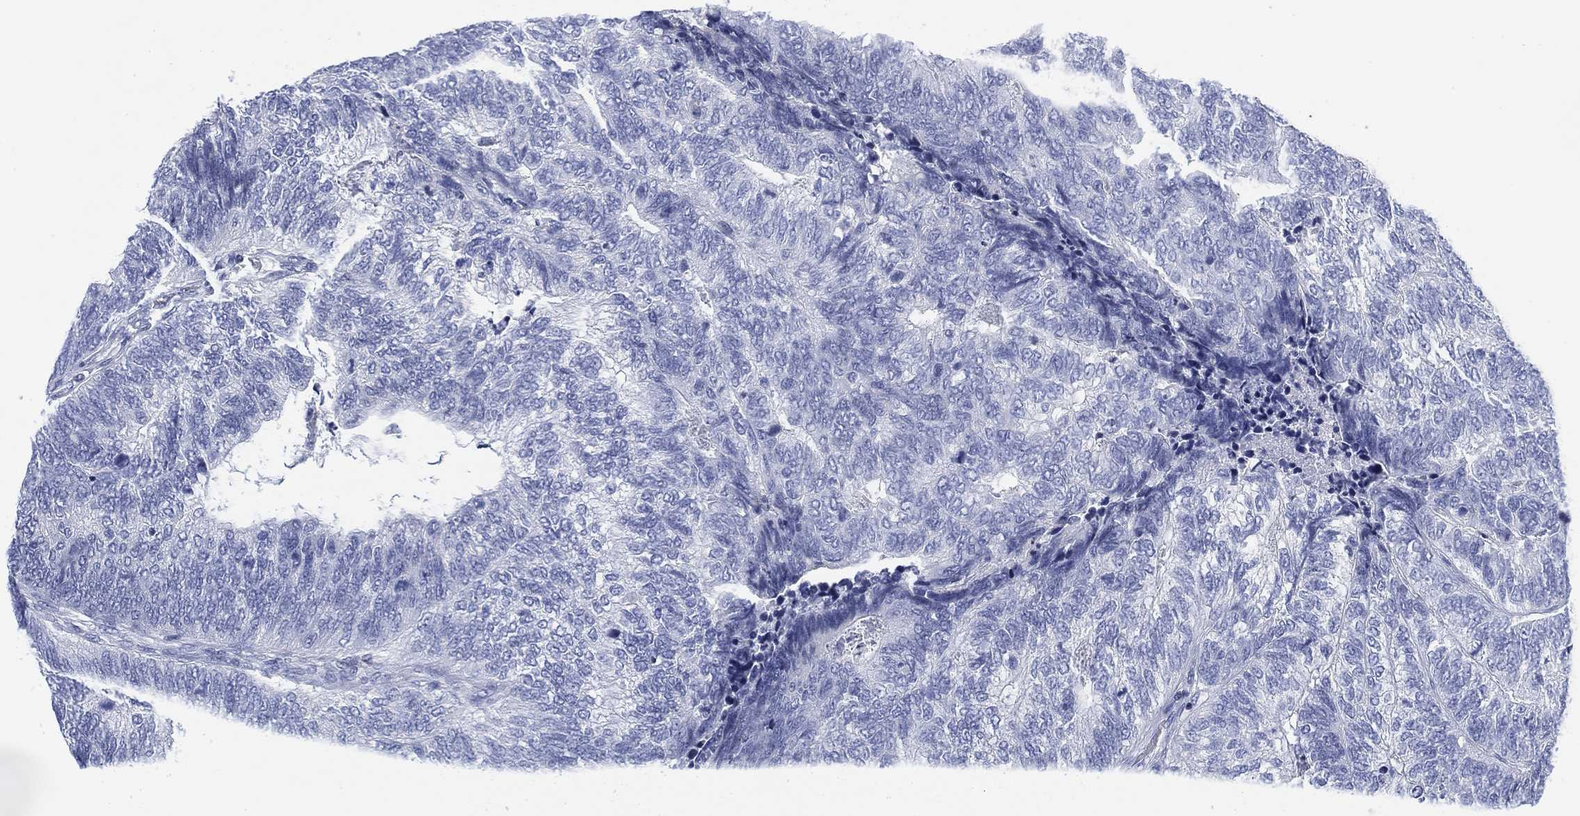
{"staining": {"intensity": "negative", "quantity": "none", "location": "none"}, "tissue": "colorectal cancer", "cell_type": "Tumor cells", "image_type": "cancer", "snomed": [{"axis": "morphology", "description": "Adenocarcinoma, NOS"}, {"axis": "topography", "description": "Colon"}], "caption": "Immunohistochemistry (IHC) image of human colorectal cancer (adenocarcinoma) stained for a protein (brown), which shows no expression in tumor cells.", "gene": "FYB1", "patient": {"sex": "female", "age": 67}}